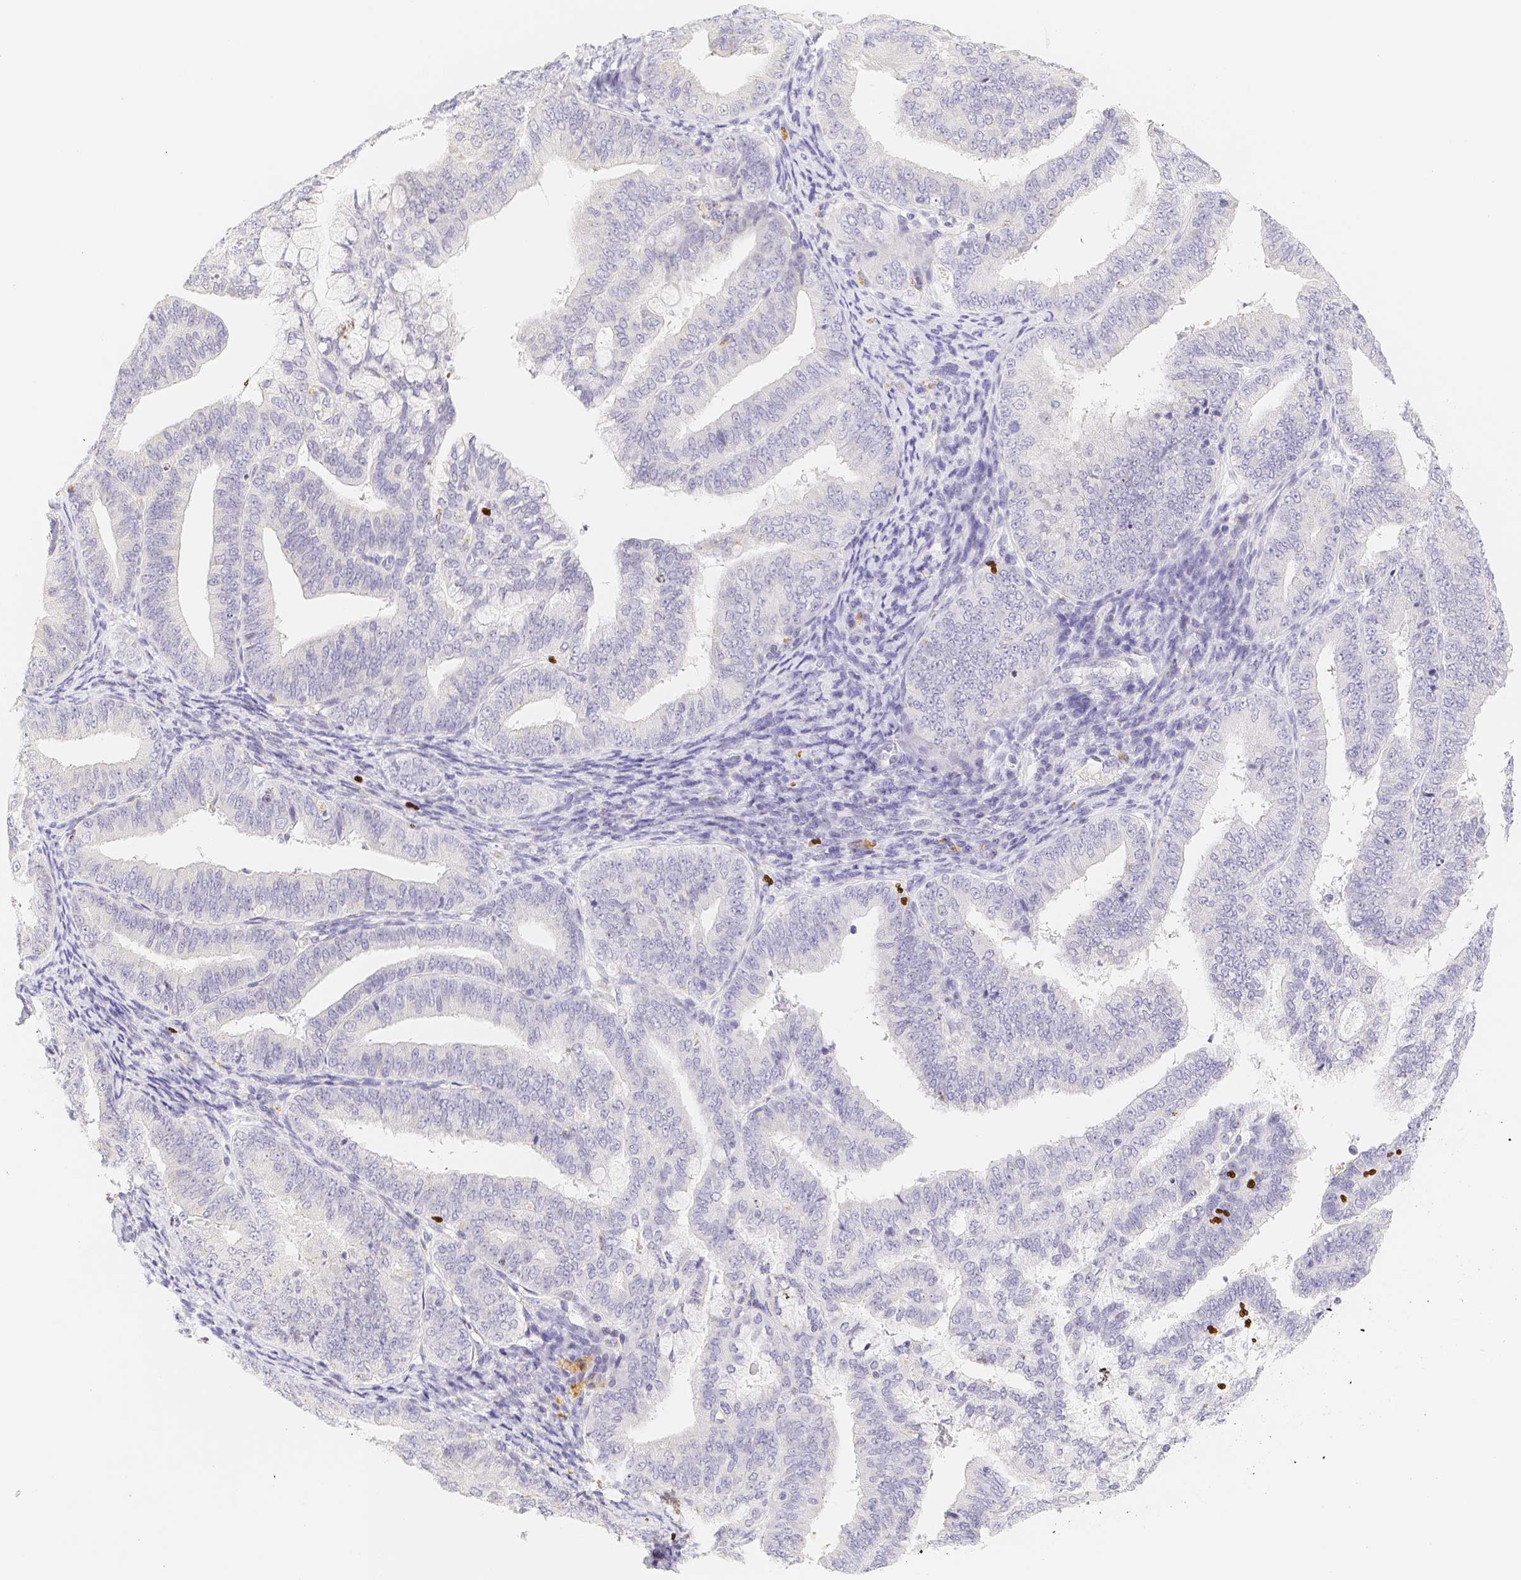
{"staining": {"intensity": "negative", "quantity": "none", "location": "none"}, "tissue": "endometrial cancer", "cell_type": "Tumor cells", "image_type": "cancer", "snomed": [{"axis": "morphology", "description": "Adenocarcinoma, NOS"}, {"axis": "topography", "description": "Endometrium"}], "caption": "Immunohistochemical staining of human endometrial adenocarcinoma reveals no significant staining in tumor cells.", "gene": "PADI4", "patient": {"sex": "female", "age": 63}}